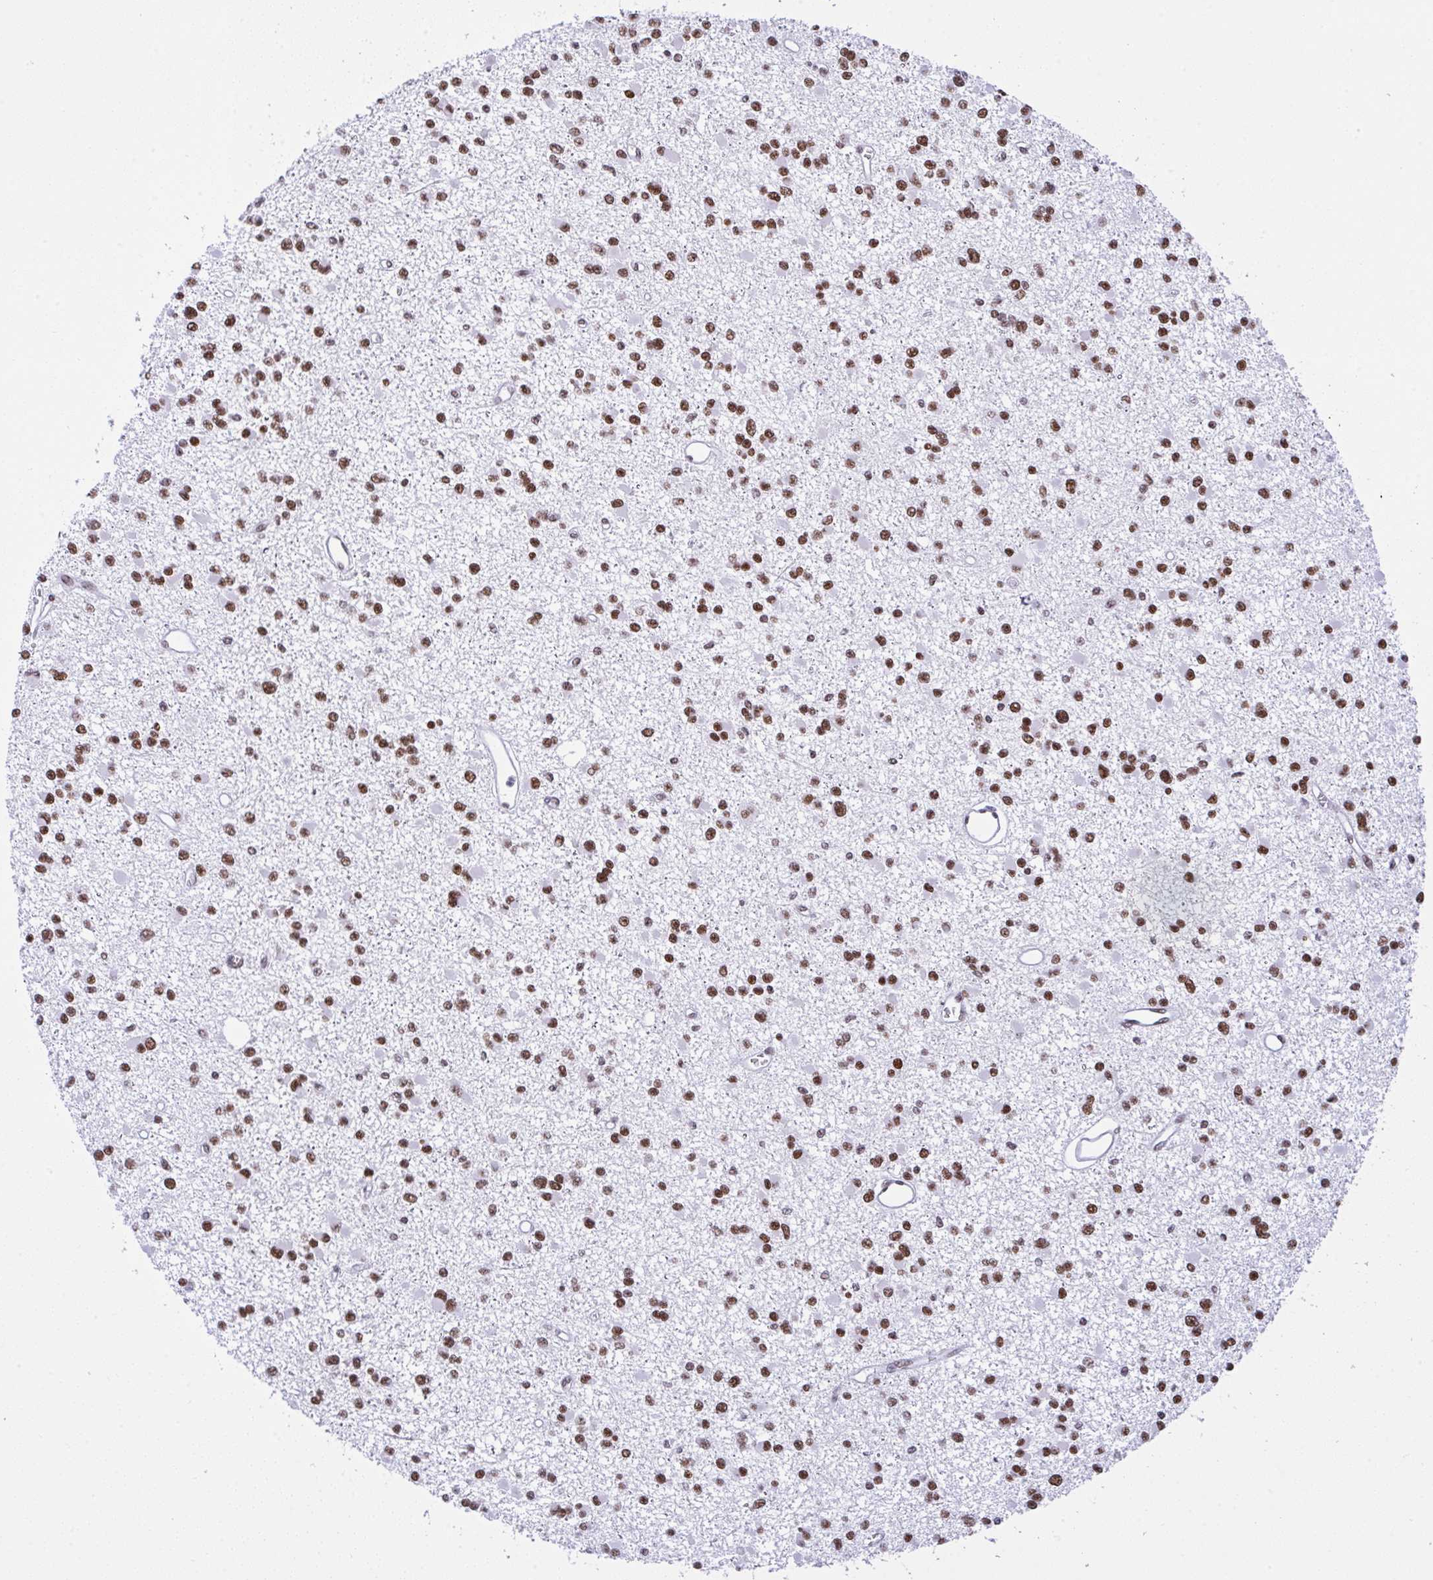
{"staining": {"intensity": "moderate", "quantity": ">75%", "location": "nuclear"}, "tissue": "glioma", "cell_type": "Tumor cells", "image_type": "cancer", "snomed": [{"axis": "morphology", "description": "Glioma, malignant, Low grade"}, {"axis": "topography", "description": "Brain"}], "caption": "Immunohistochemical staining of malignant low-grade glioma reveals medium levels of moderate nuclear staining in approximately >75% of tumor cells.", "gene": "DDX52", "patient": {"sex": "female", "age": 22}}